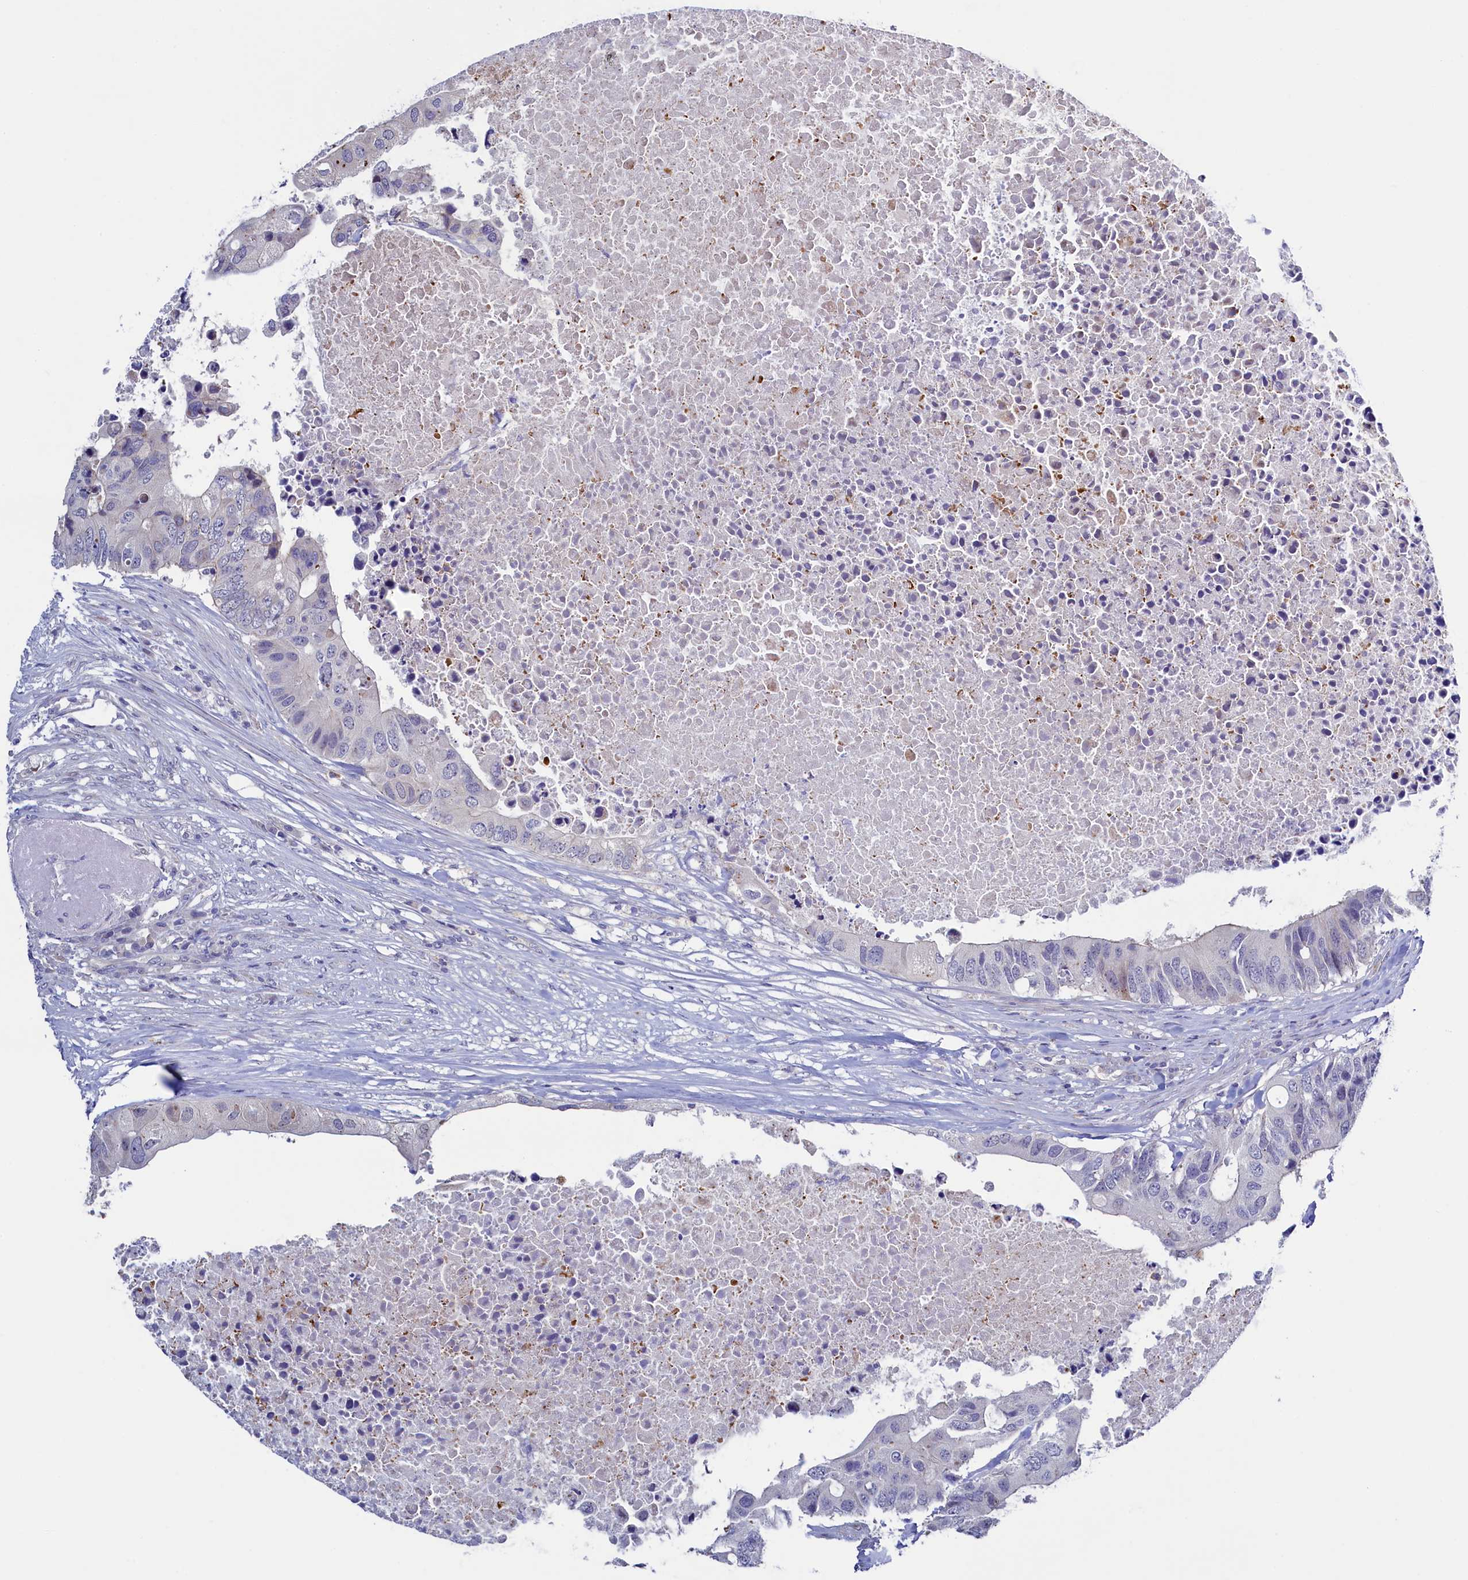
{"staining": {"intensity": "negative", "quantity": "none", "location": "none"}, "tissue": "colorectal cancer", "cell_type": "Tumor cells", "image_type": "cancer", "snomed": [{"axis": "morphology", "description": "Adenocarcinoma, NOS"}, {"axis": "topography", "description": "Colon"}], "caption": "Adenocarcinoma (colorectal) stained for a protein using immunohistochemistry reveals no expression tumor cells.", "gene": "PIK3C3", "patient": {"sex": "male", "age": 71}}